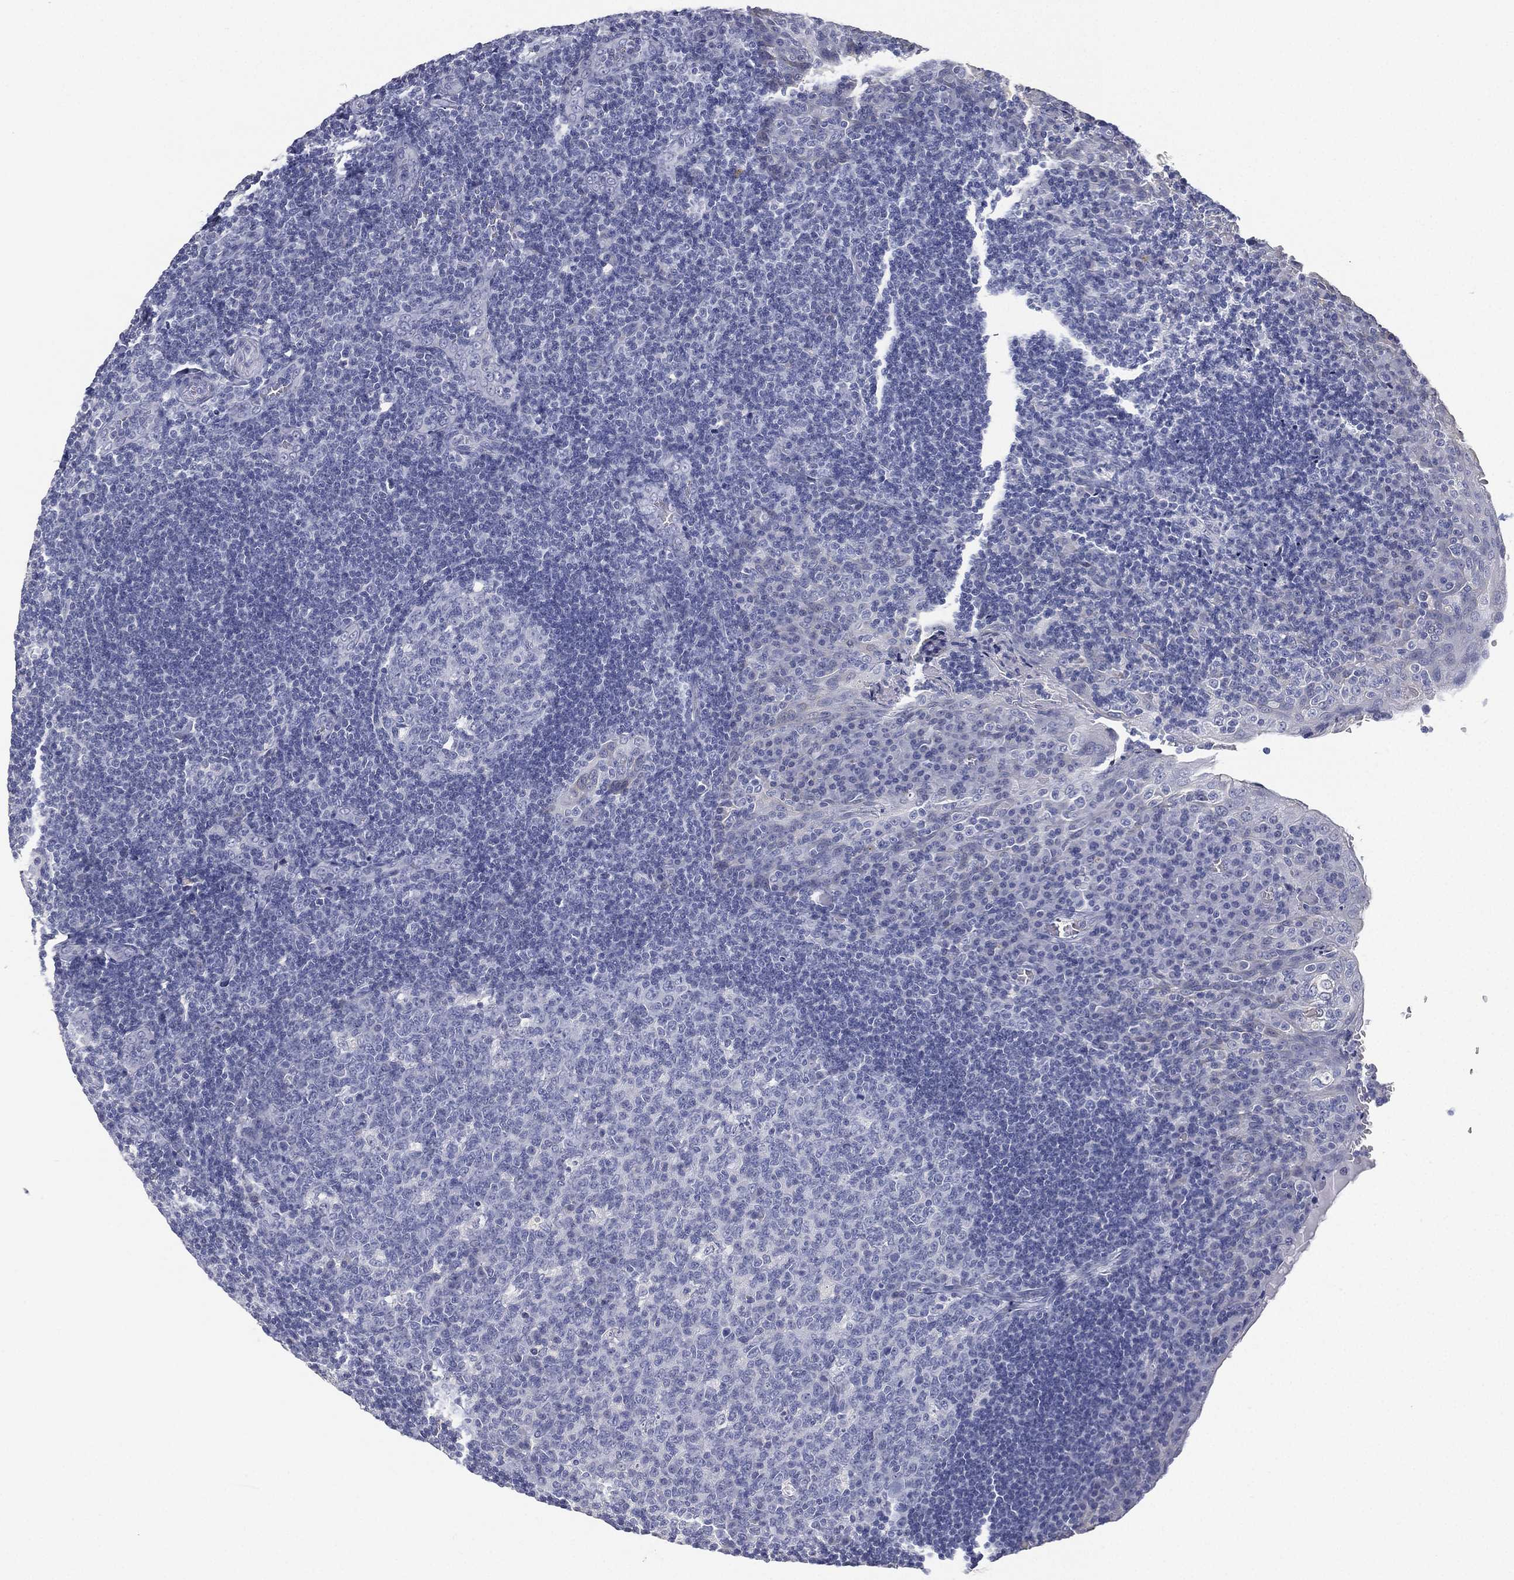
{"staining": {"intensity": "negative", "quantity": "none", "location": "none"}, "tissue": "tonsil", "cell_type": "Germinal center cells", "image_type": "normal", "snomed": [{"axis": "morphology", "description": "Normal tissue, NOS"}, {"axis": "topography", "description": "Tonsil"}], "caption": "Germinal center cells are negative for brown protein staining in unremarkable tonsil. The staining was performed using DAB to visualize the protein expression in brown, while the nuclei were stained in blue with hematoxylin (Magnification: 20x).", "gene": "FMO1", "patient": {"sex": "male", "age": 17}}